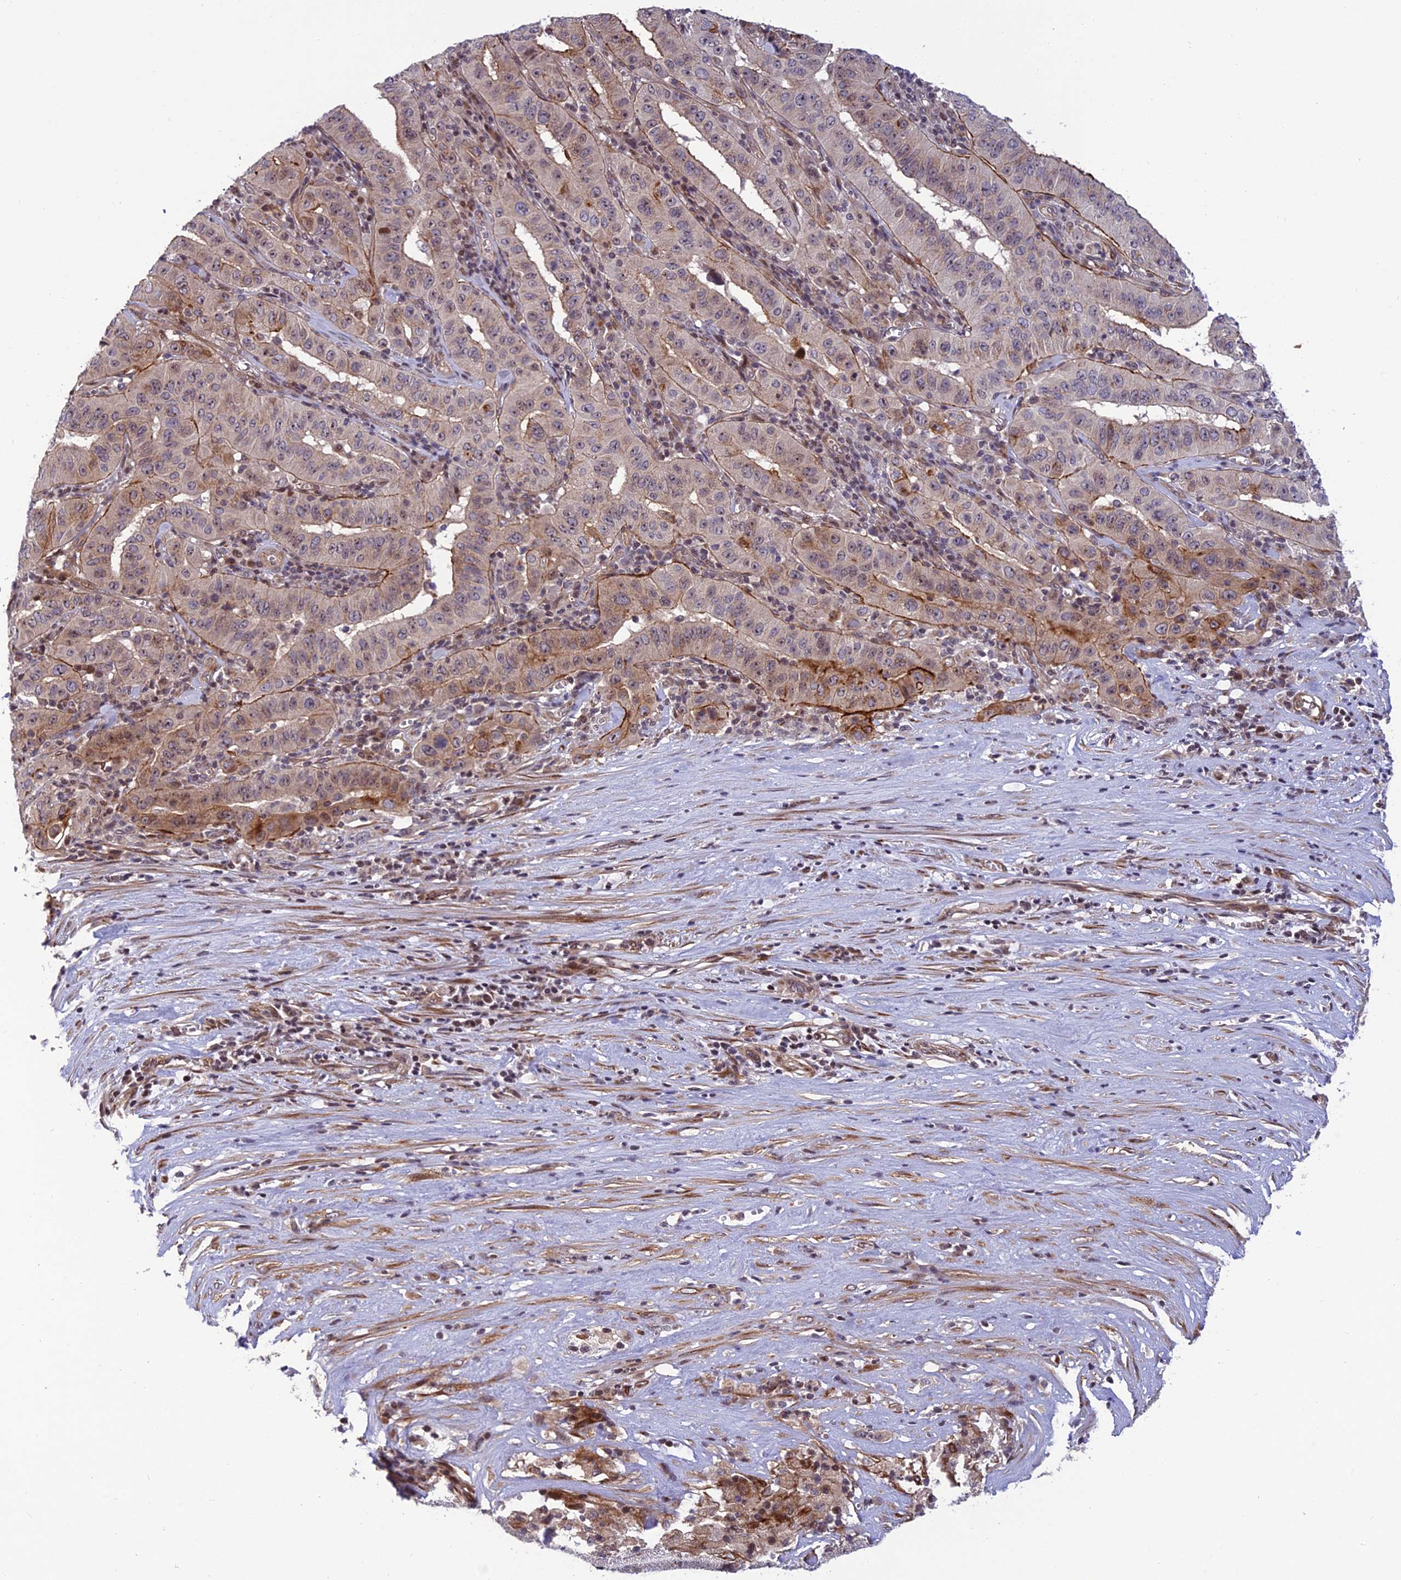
{"staining": {"intensity": "moderate", "quantity": "<25%", "location": "cytoplasmic/membranous"}, "tissue": "pancreatic cancer", "cell_type": "Tumor cells", "image_type": "cancer", "snomed": [{"axis": "morphology", "description": "Adenocarcinoma, NOS"}, {"axis": "topography", "description": "Pancreas"}], "caption": "IHC (DAB (3,3'-diaminobenzidine)) staining of human pancreatic adenocarcinoma demonstrates moderate cytoplasmic/membranous protein expression in approximately <25% of tumor cells. (DAB IHC with brightfield microscopy, high magnification).", "gene": "SMIM7", "patient": {"sex": "male", "age": 63}}